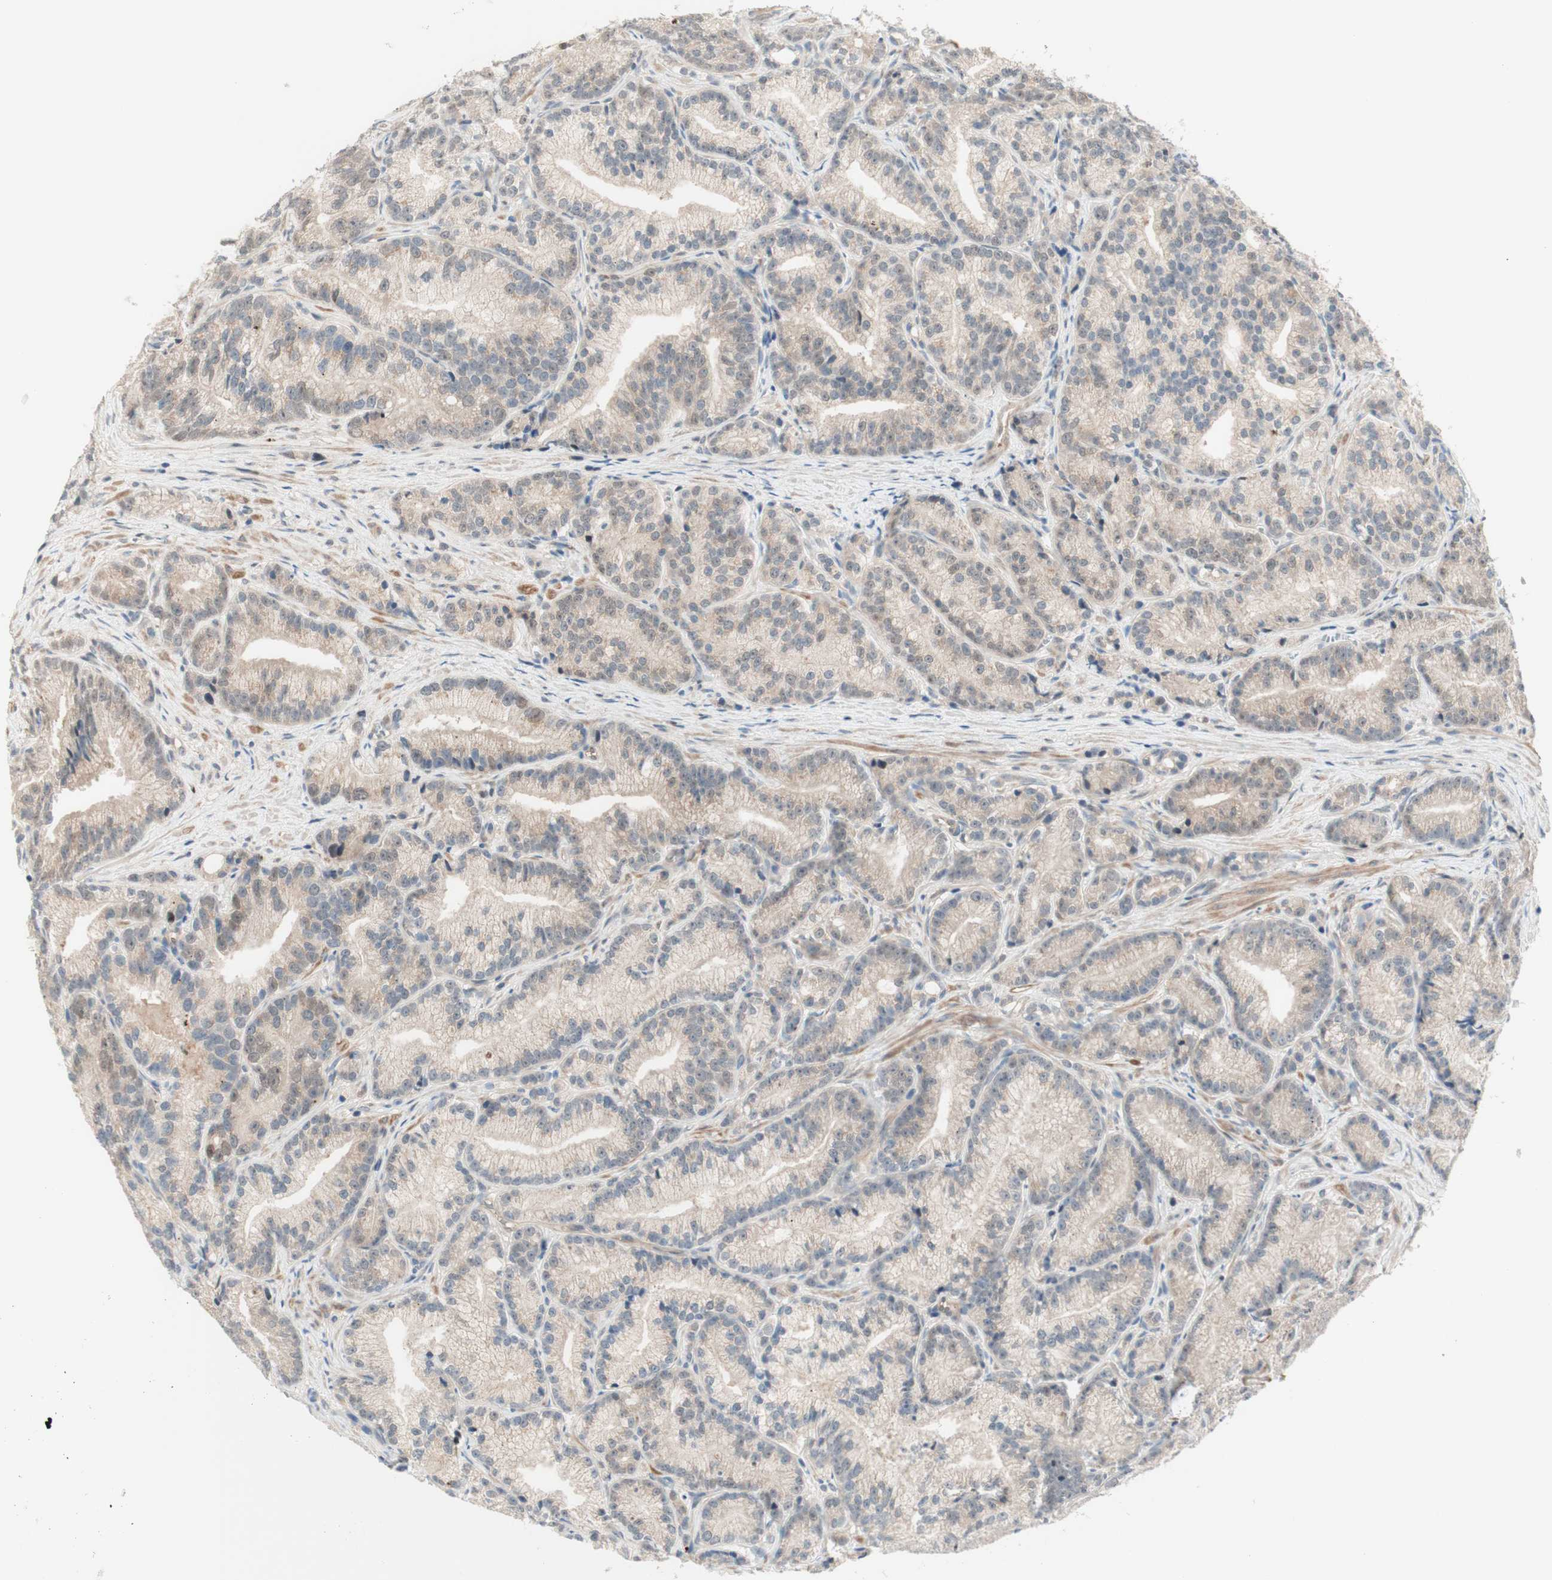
{"staining": {"intensity": "weak", "quantity": "<25%", "location": "nuclear"}, "tissue": "prostate cancer", "cell_type": "Tumor cells", "image_type": "cancer", "snomed": [{"axis": "morphology", "description": "Adenocarcinoma, Low grade"}, {"axis": "topography", "description": "Prostate"}], "caption": "DAB immunohistochemical staining of prostate cancer demonstrates no significant positivity in tumor cells.", "gene": "RFNG", "patient": {"sex": "male", "age": 89}}